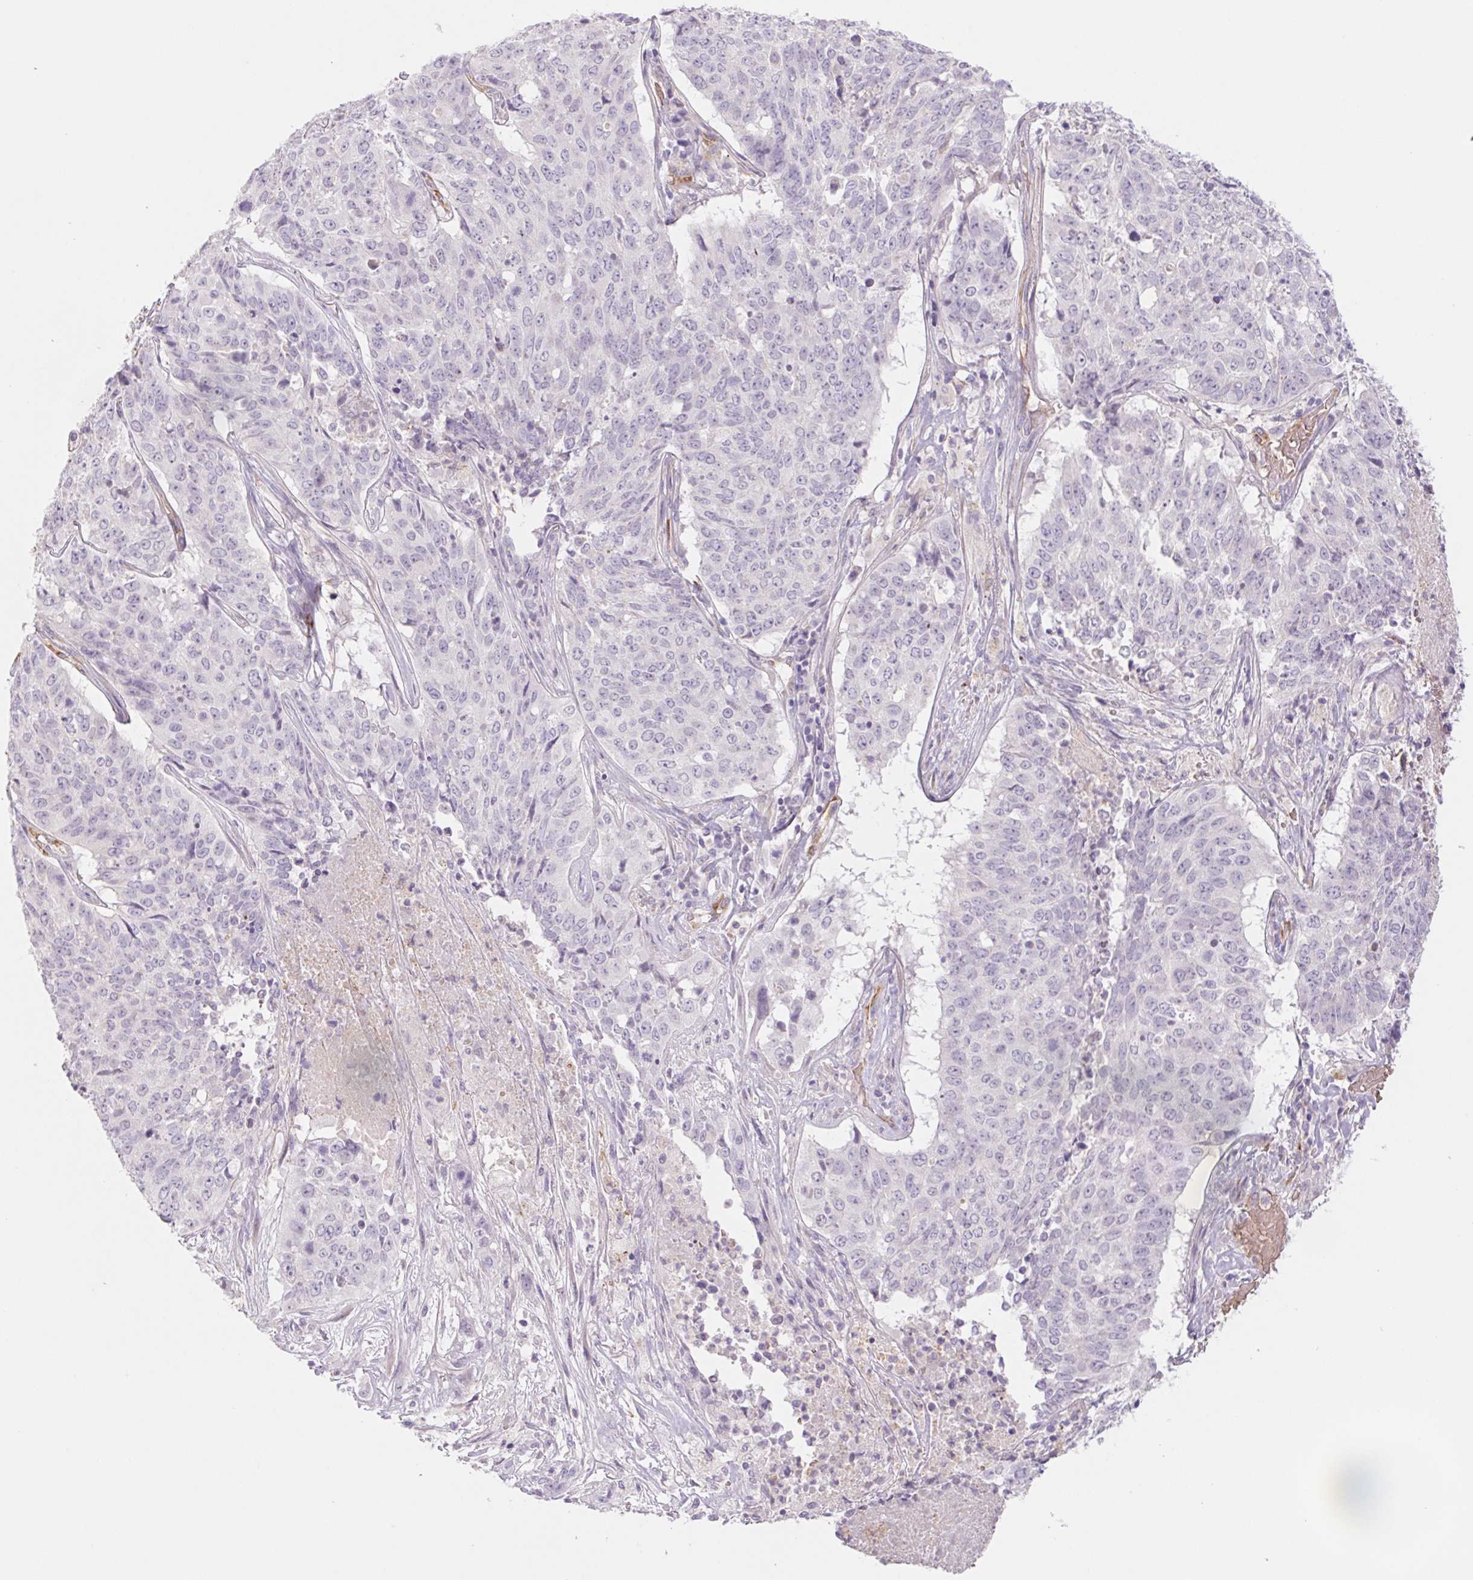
{"staining": {"intensity": "negative", "quantity": "none", "location": "none"}, "tissue": "lung cancer", "cell_type": "Tumor cells", "image_type": "cancer", "snomed": [{"axis": "morphology", "description": "Normal tissue, NOS"}, {"axis": "morphology", "description": "Squamous cell carcinoma, NOS"}, {"axis": "topography", "description": "Bronchus"}, {"axis": "topography", "description": "Lung"}], "caption": "Tumor cells are negative for protein expression in human lung cancer.", "gene": "IGFL3", "patient": {"sex": "male", "age": 64}}